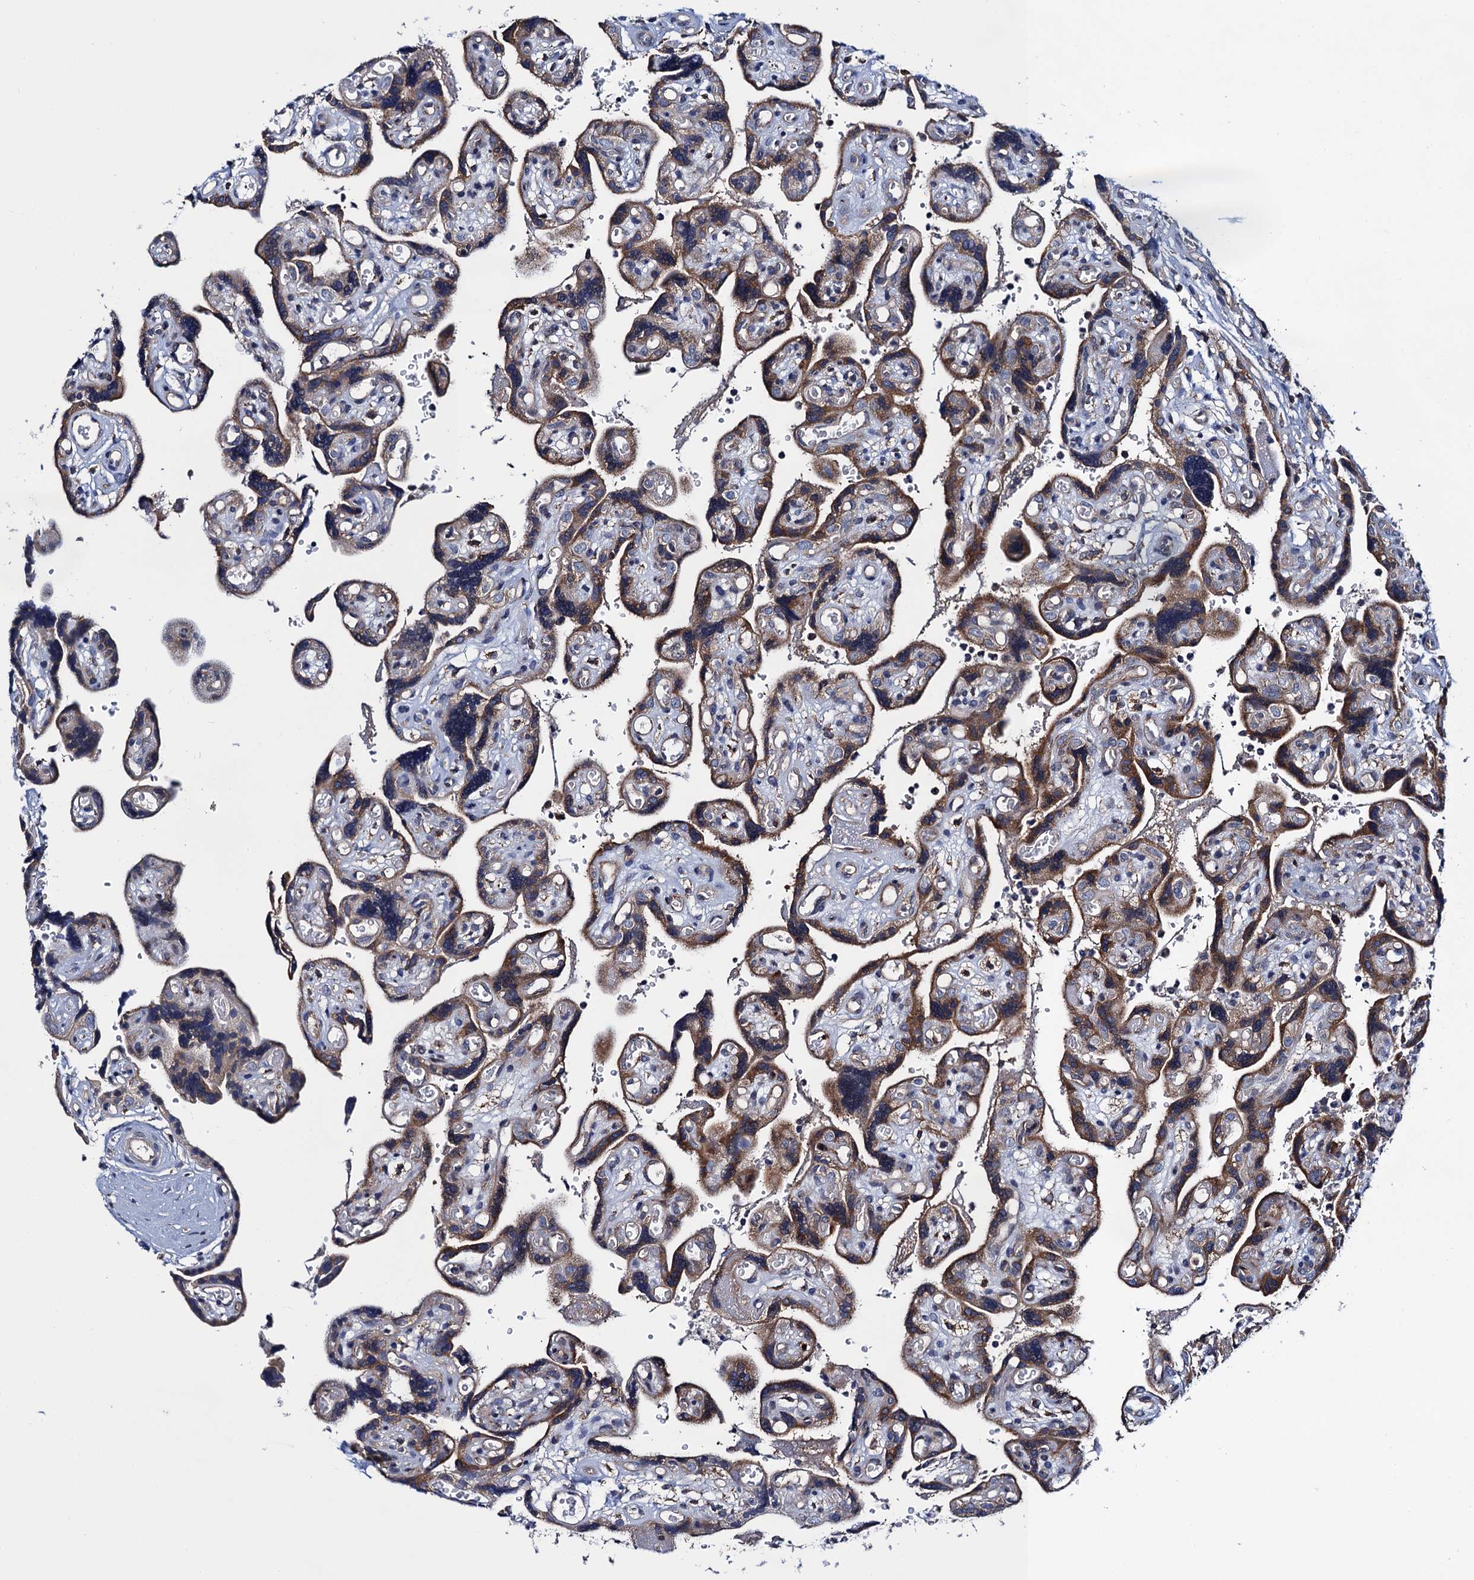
{"staining": {"intensity": "moderate", "quantity": ">75%", "location": "cytoplasmic/membranous"}, "tissue": "placenta", "cell_type": "Decidual cells", "image_type": "normal", "snomed": [{"axis": "morphology", "description": "Normal tissue, NOS"}, {"axis": "topography", "description": "Placenta"}], "caption": "This image reveals normal placenta stained with immunohistochemistry (IHC) to label a protein in brown. The cytoplasmic/membranous of decidual cells show moderate positivity for the protein. Nuclei are counter-stained blue.", "gene": "PGLS", "patient": {"sex": "female", "age": 30}}